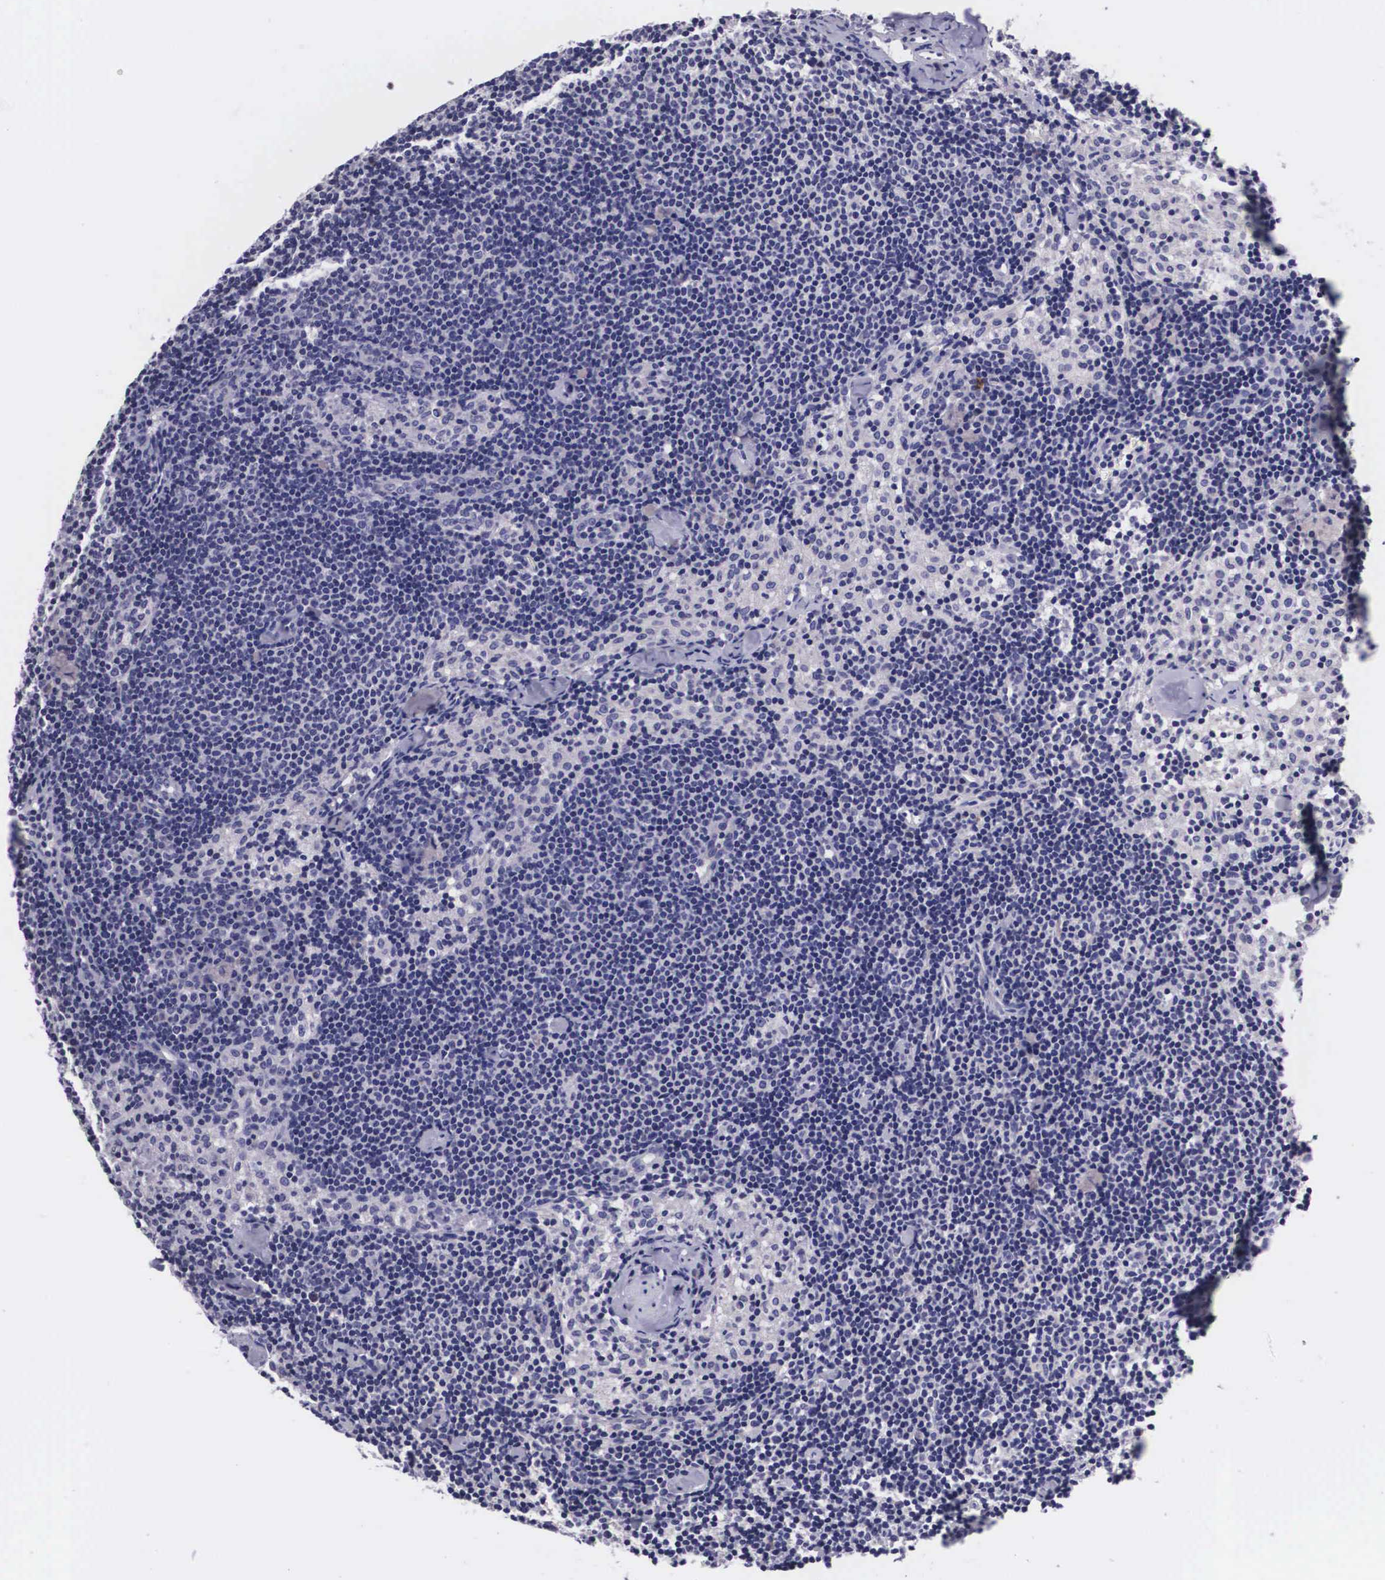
{"staining": {"intensity": "negative", "quantity": "none", "location": "none"}, "tissue": "lymph node", "cell_type": "Germinal center cells", "image_type": "normal", "snomed": [{"axis": "morphology", "description": "Normal tissue, NOS"}, {"axis": "topography", "description": "Lymph node"}], "caption": "Human lymph node stained for a protein using immunohistochemistry (IHC) shows no positivity in germinal center cells.", "gene": "ARG2", "patient": {"sex": "female", "age": 35}}